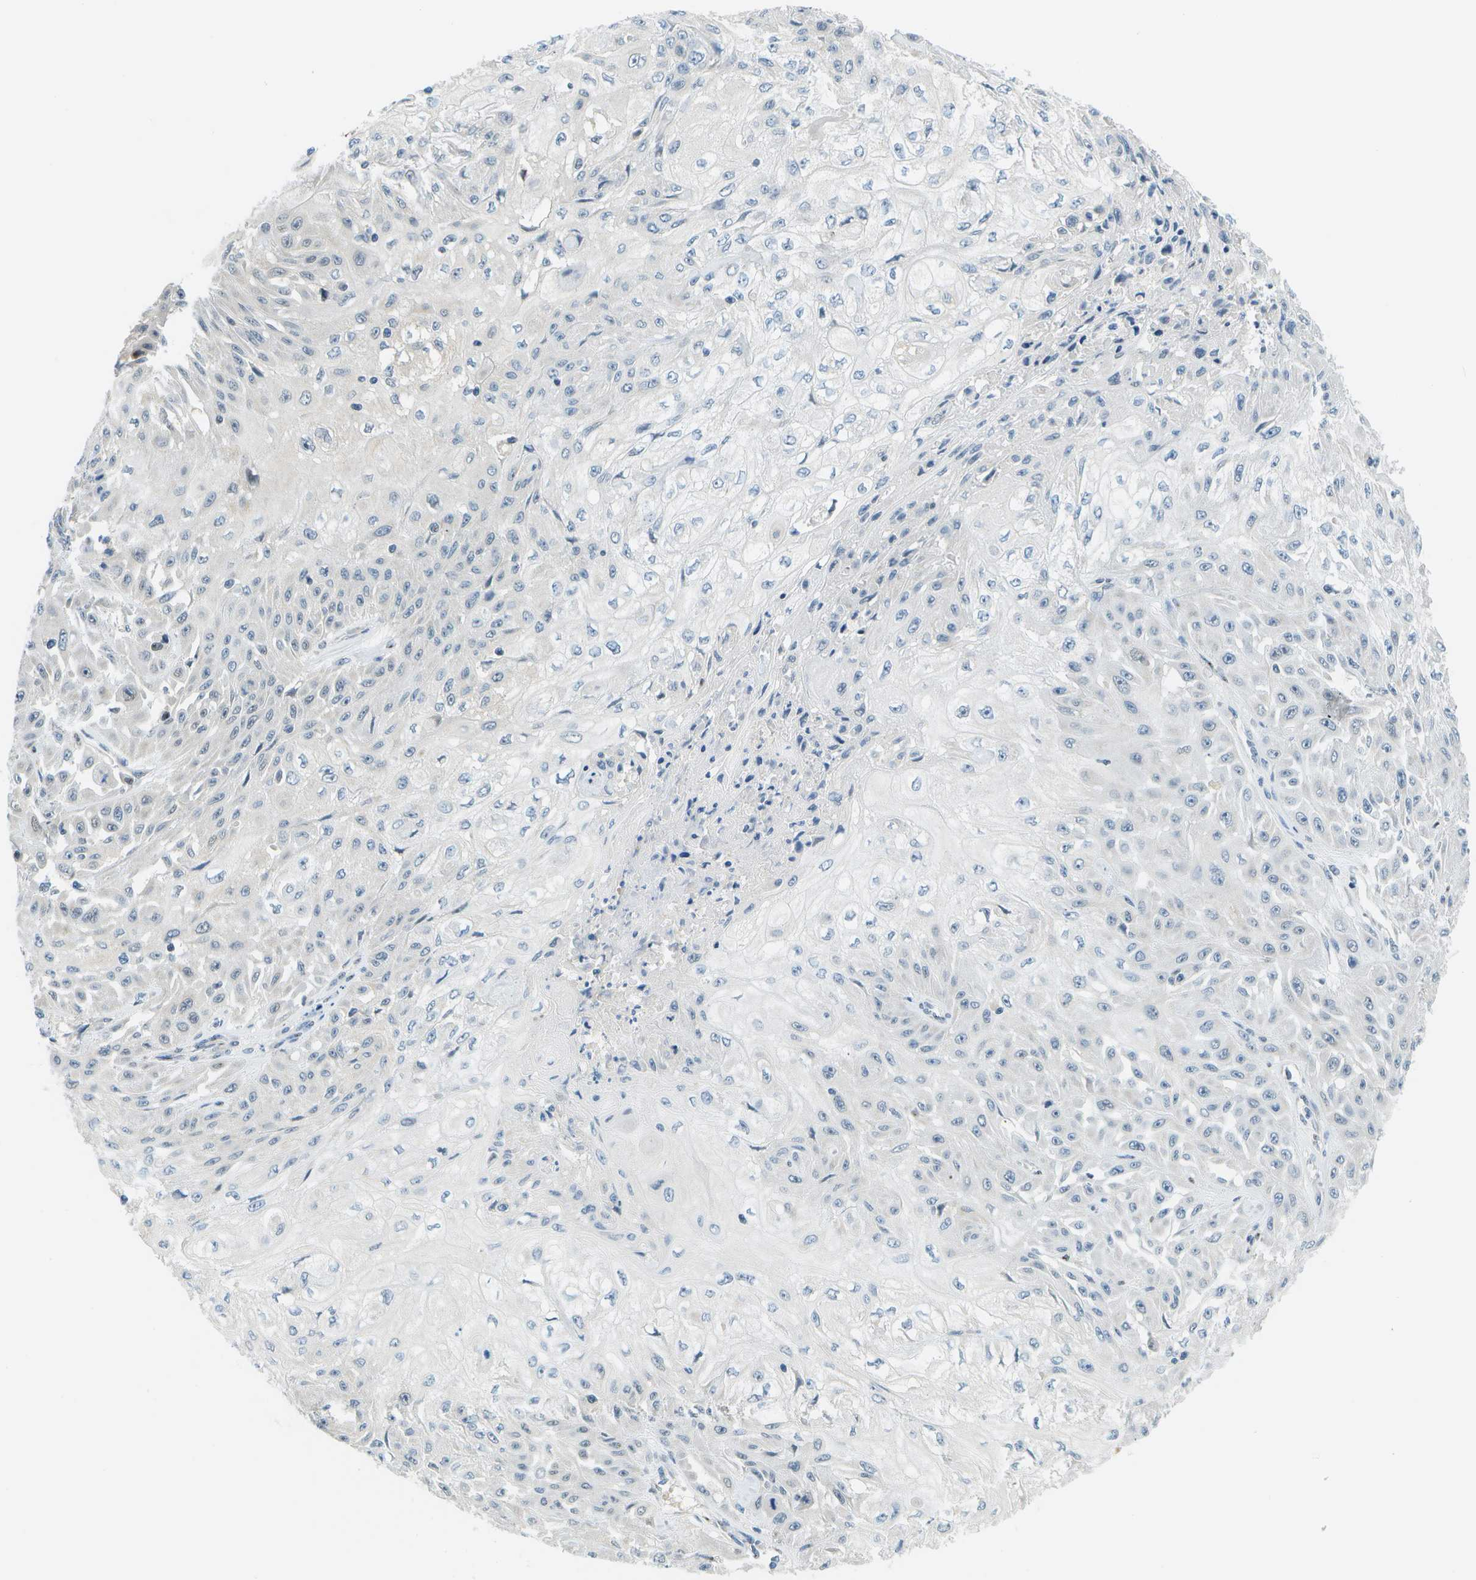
{"staining": {"intensity": "negative", "quantity": "none", "location": "none"}, "tissue": "skin cancer", "cell_type": "Tumor cells", "image_type": "cancer", "snomed": [{"axis": "morphology", "description": "Squamous cell carcinoma, NOS"}, {"axis": "morphology", "description": "Squamous cell carcinoma, metastatic, NOS"}, {"axis": "topography", "description": "Skin"}, {"axis": "topography", "description": "Lymph node"}], "caption": "Immunohistochemistry of metastatic squamous cell carcinoma (skin) displays no positivity in tumor cells. (DAB (3,3'-diaminobenzidine) immunohistochemistry visualized using brightfield microscopy, high magnification).", "gene": "PTGIS", "patient": {"sex": "male", "age": 75}}